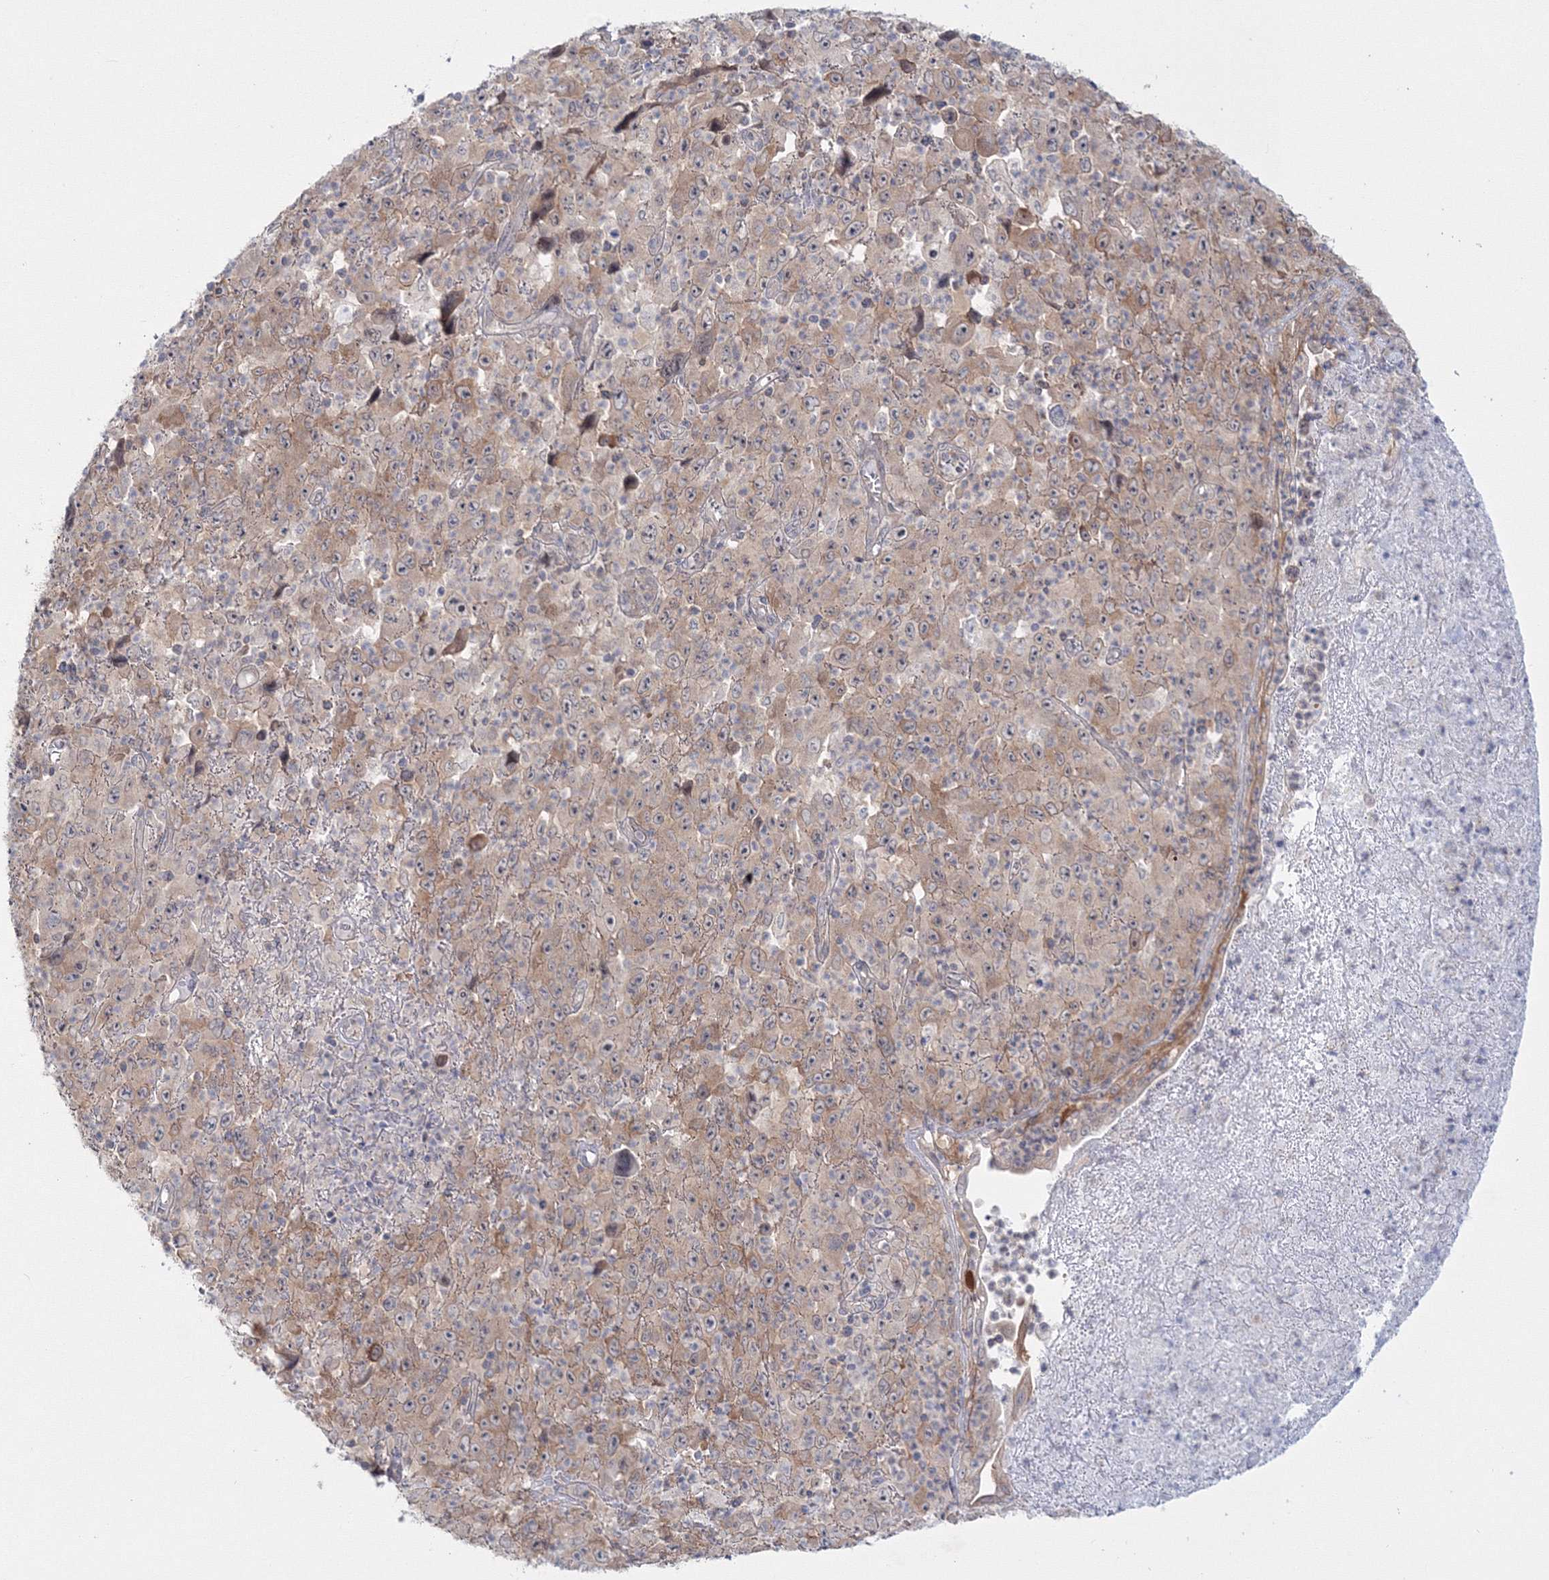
{"staining": {"intensity": "moderate", "quantity": "<25%", "location": "cytoplasmic/membranous"}, "tissue": "melanoma", "cell_type": "Tumor cells", "image_type": "cancer", "snomed": [{"axis": "morphology", "description": "Malignant melanoma, Metastatic site"}, {"axis": "topography", "description": "Skin"}], "caption": "Immunohistochemical staining of malignant melanoma (metastatic site) demonstrates moderate cytoplasmic/membranous protein positivity in about <25% of tumor cells.", "gene": "IPMK", "patient": {"sex": "female", "age": 56}}